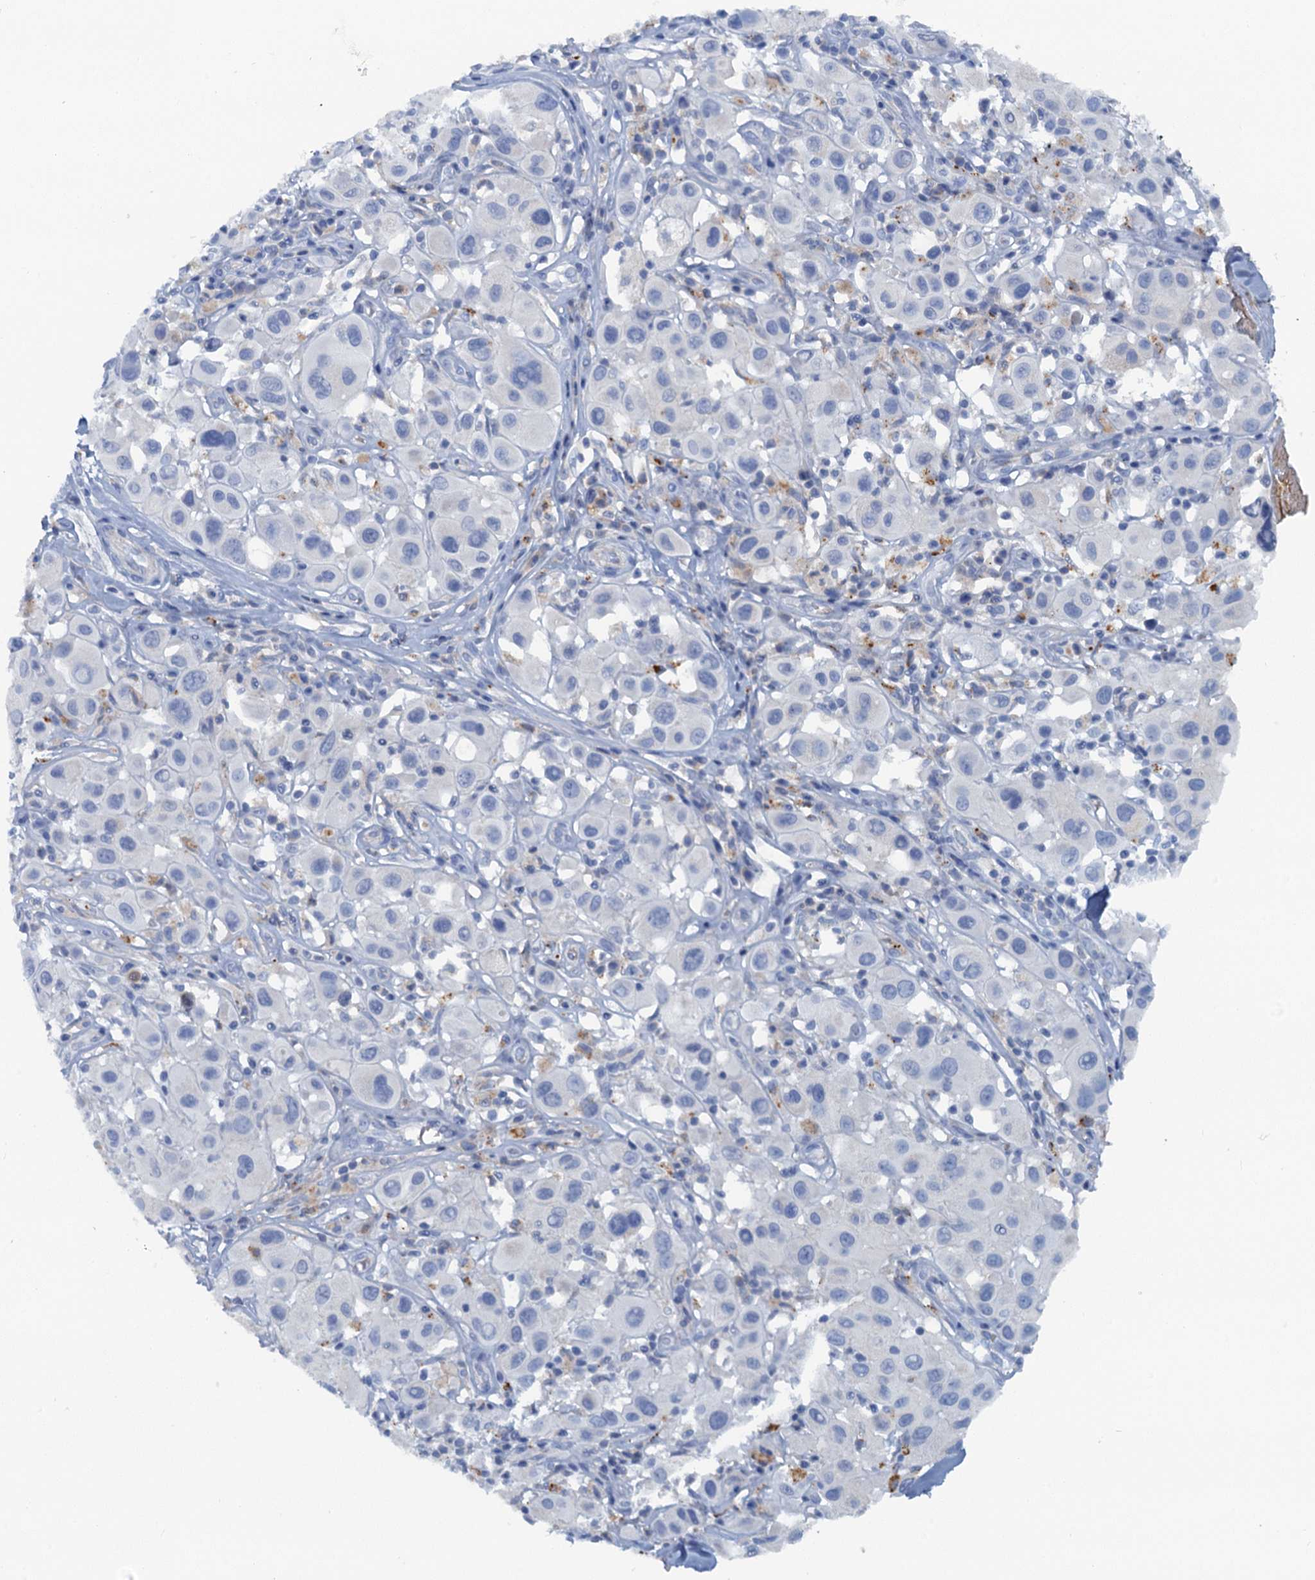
{"staining": {"intensity": "negative", "quantity": "none", "location": "none"}, "tissue": "melanoma", "cell_type": "Tumor cells", "image_type": "cancer", "snomed": [{"axis": "morphology", "description": "Malignant melanoma, Metastatic site"}, {"axis": "topography", "description": "Skin"}], "caption": "This is an immunohistochemistry histopathology image of melanoma. There is no expression in tumor cells.", "gene": "MYADML2", "patient": {"sex": "male", "age": 41}}